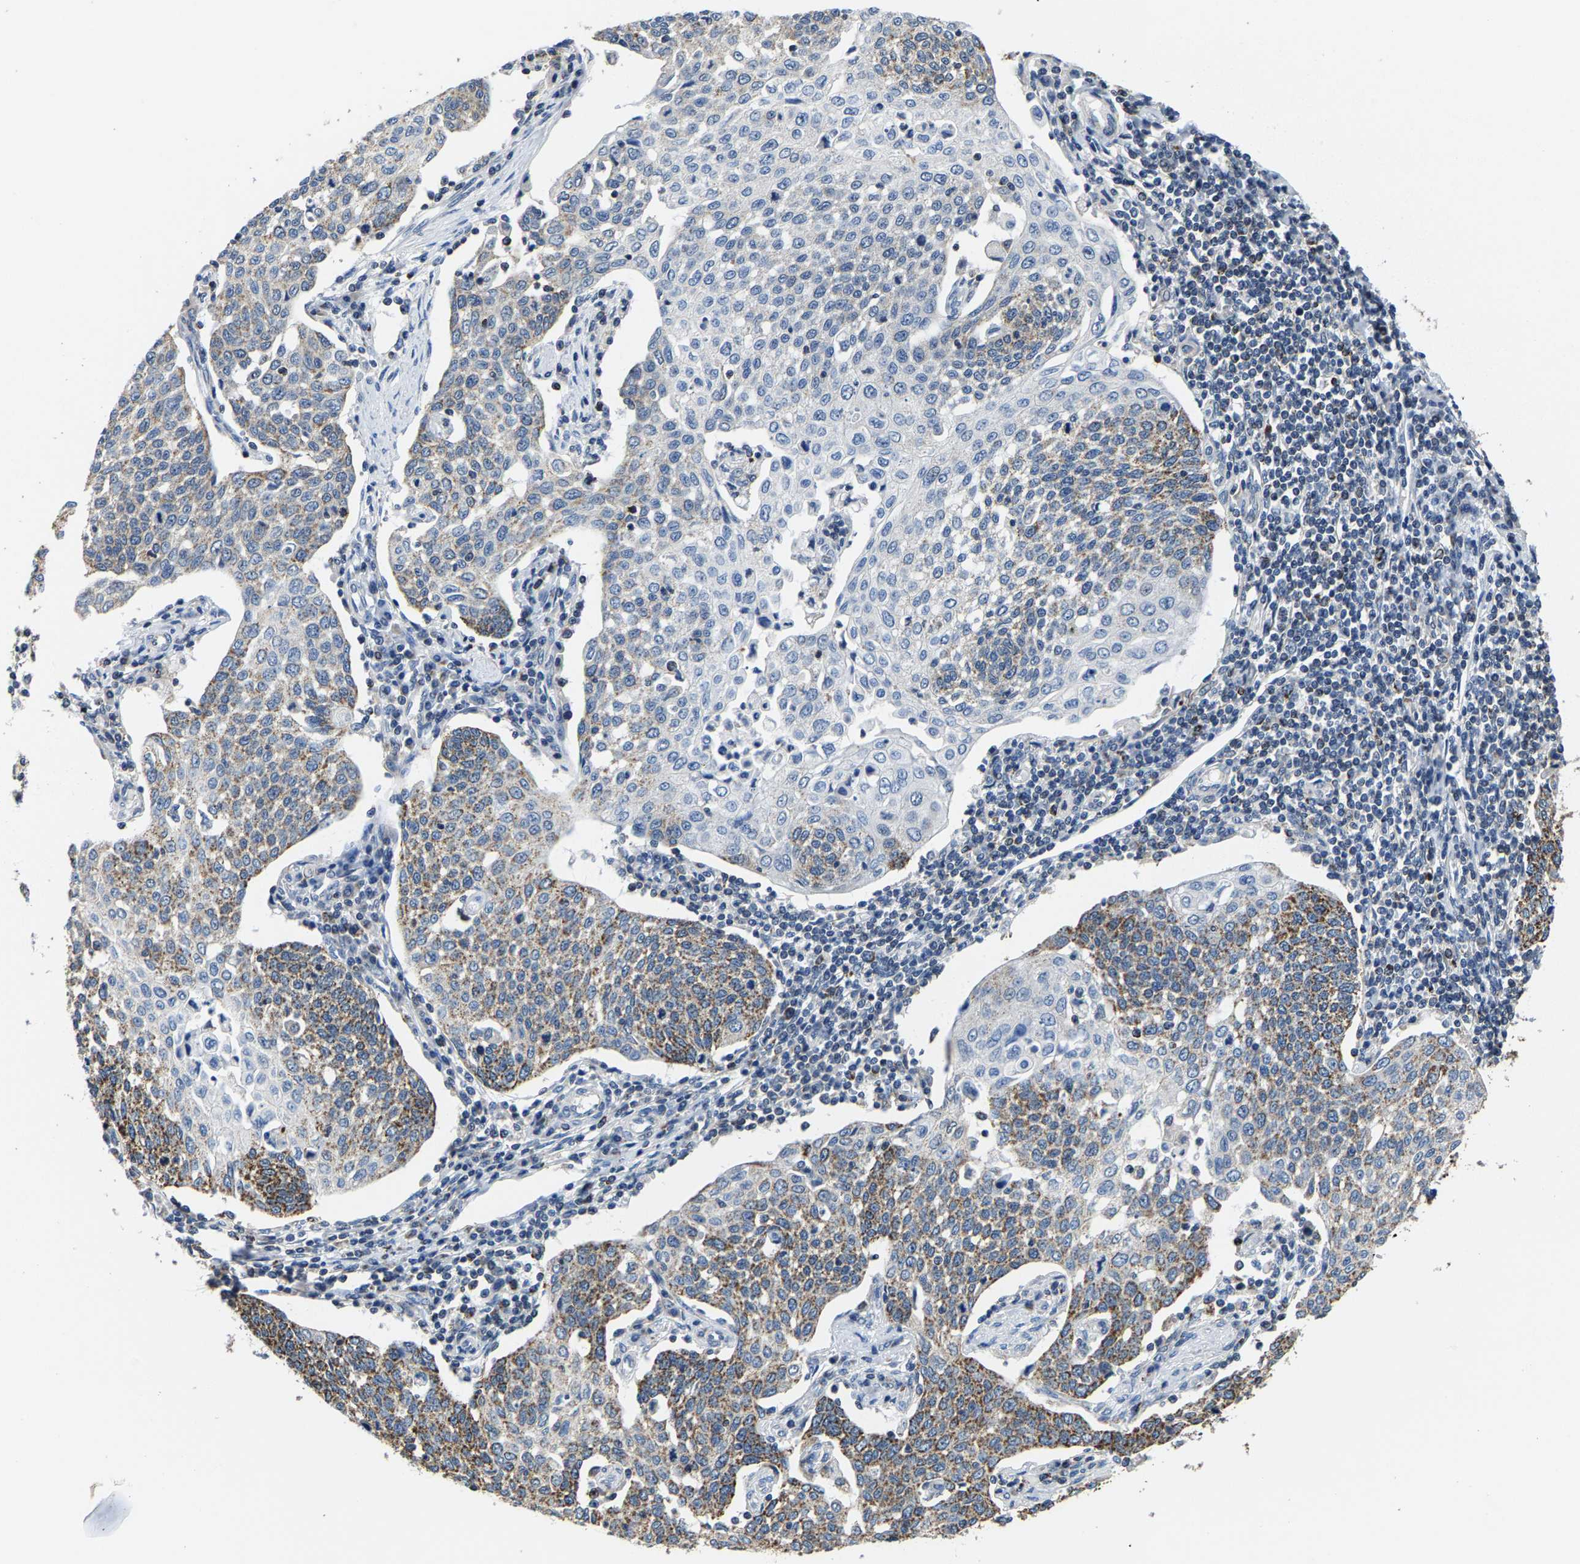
{"staining": {"intensity": "moderate", "quantity": "25%-75%", "location": "cytoplasmic/membranous"}, "tissue": "cervical cancer", "cell_type": "Tumor cells", "image_type": "cancer", "snomed": [{"axis": "morphology", "description": "Squamous cell carcinoma, NOS"}, {"axis": "topography", "description": "Cervix"}], "caption": "Protein expression analysis of cervical squamous cell carcinoma exhibits moderate cytoplasmic/membranous staining in about 25%-75% of tumor cells.", "gene": "SHMT2", "patient": {"sex": "female", "age": 34}}